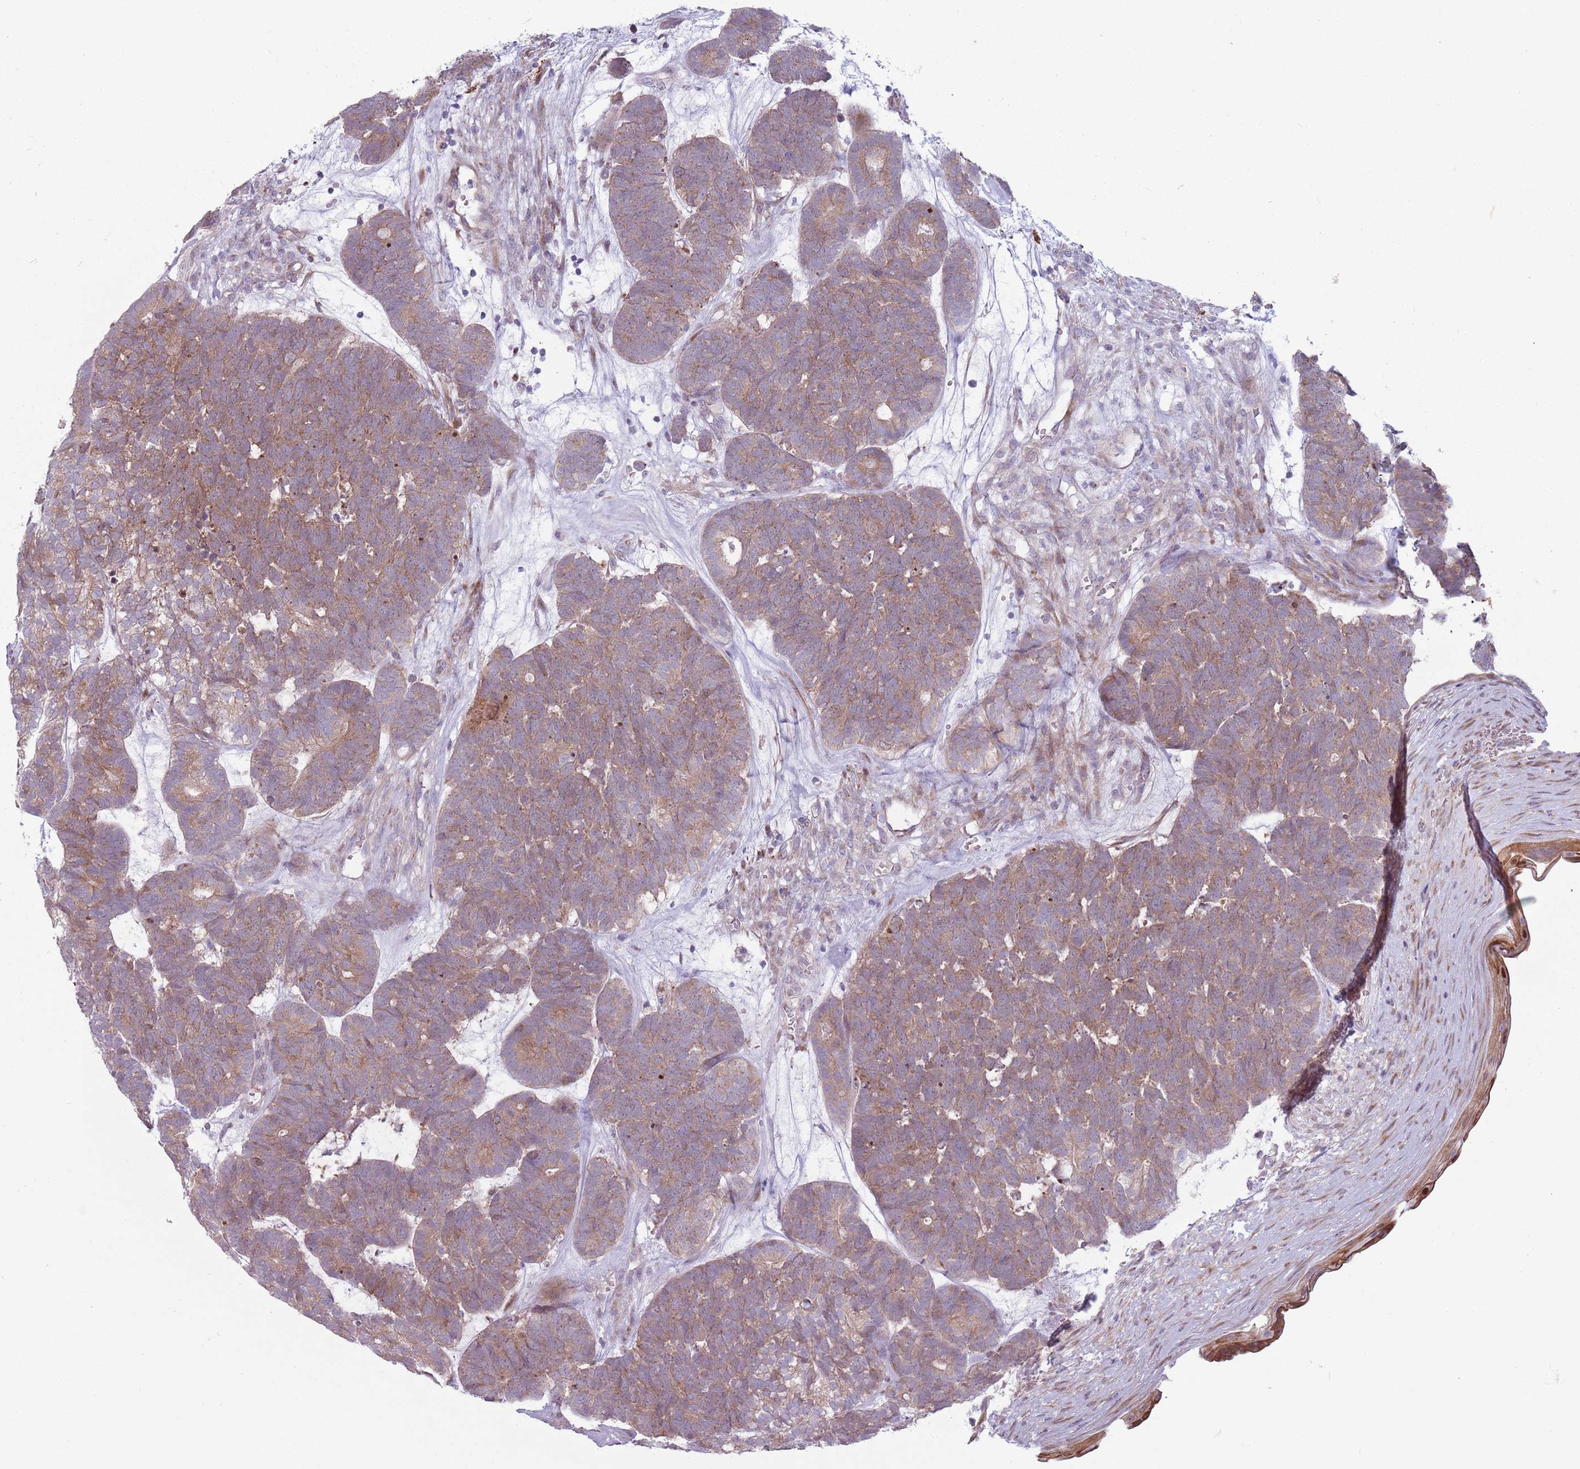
{"staining": {"intensity": "weak", "quantity": ">75%", "location": "cytoplasmic/membranous"}, "tissue": "head and neck cancer", "cell_type": "Tumor cells", "image_type": "cancer", "snomed": [{"axis": "morphology", "description": "Adenocarcinoma, NOS"}, {"axis": "topography", "description": "Head-Neck"}], "caption": "Protein staining exhibits weak cytoplasmic/membranous staining in about >75% of tumor cells in head and neck adenocarcinoma. (Stains: DAB (3,3'-diaminobenzidine) in brown, nuclei in blue, Microscopy: brightfield microscopy at high magnification).", "gene": "CCDC150", "patient": {"sex": "female", "age": 81}}